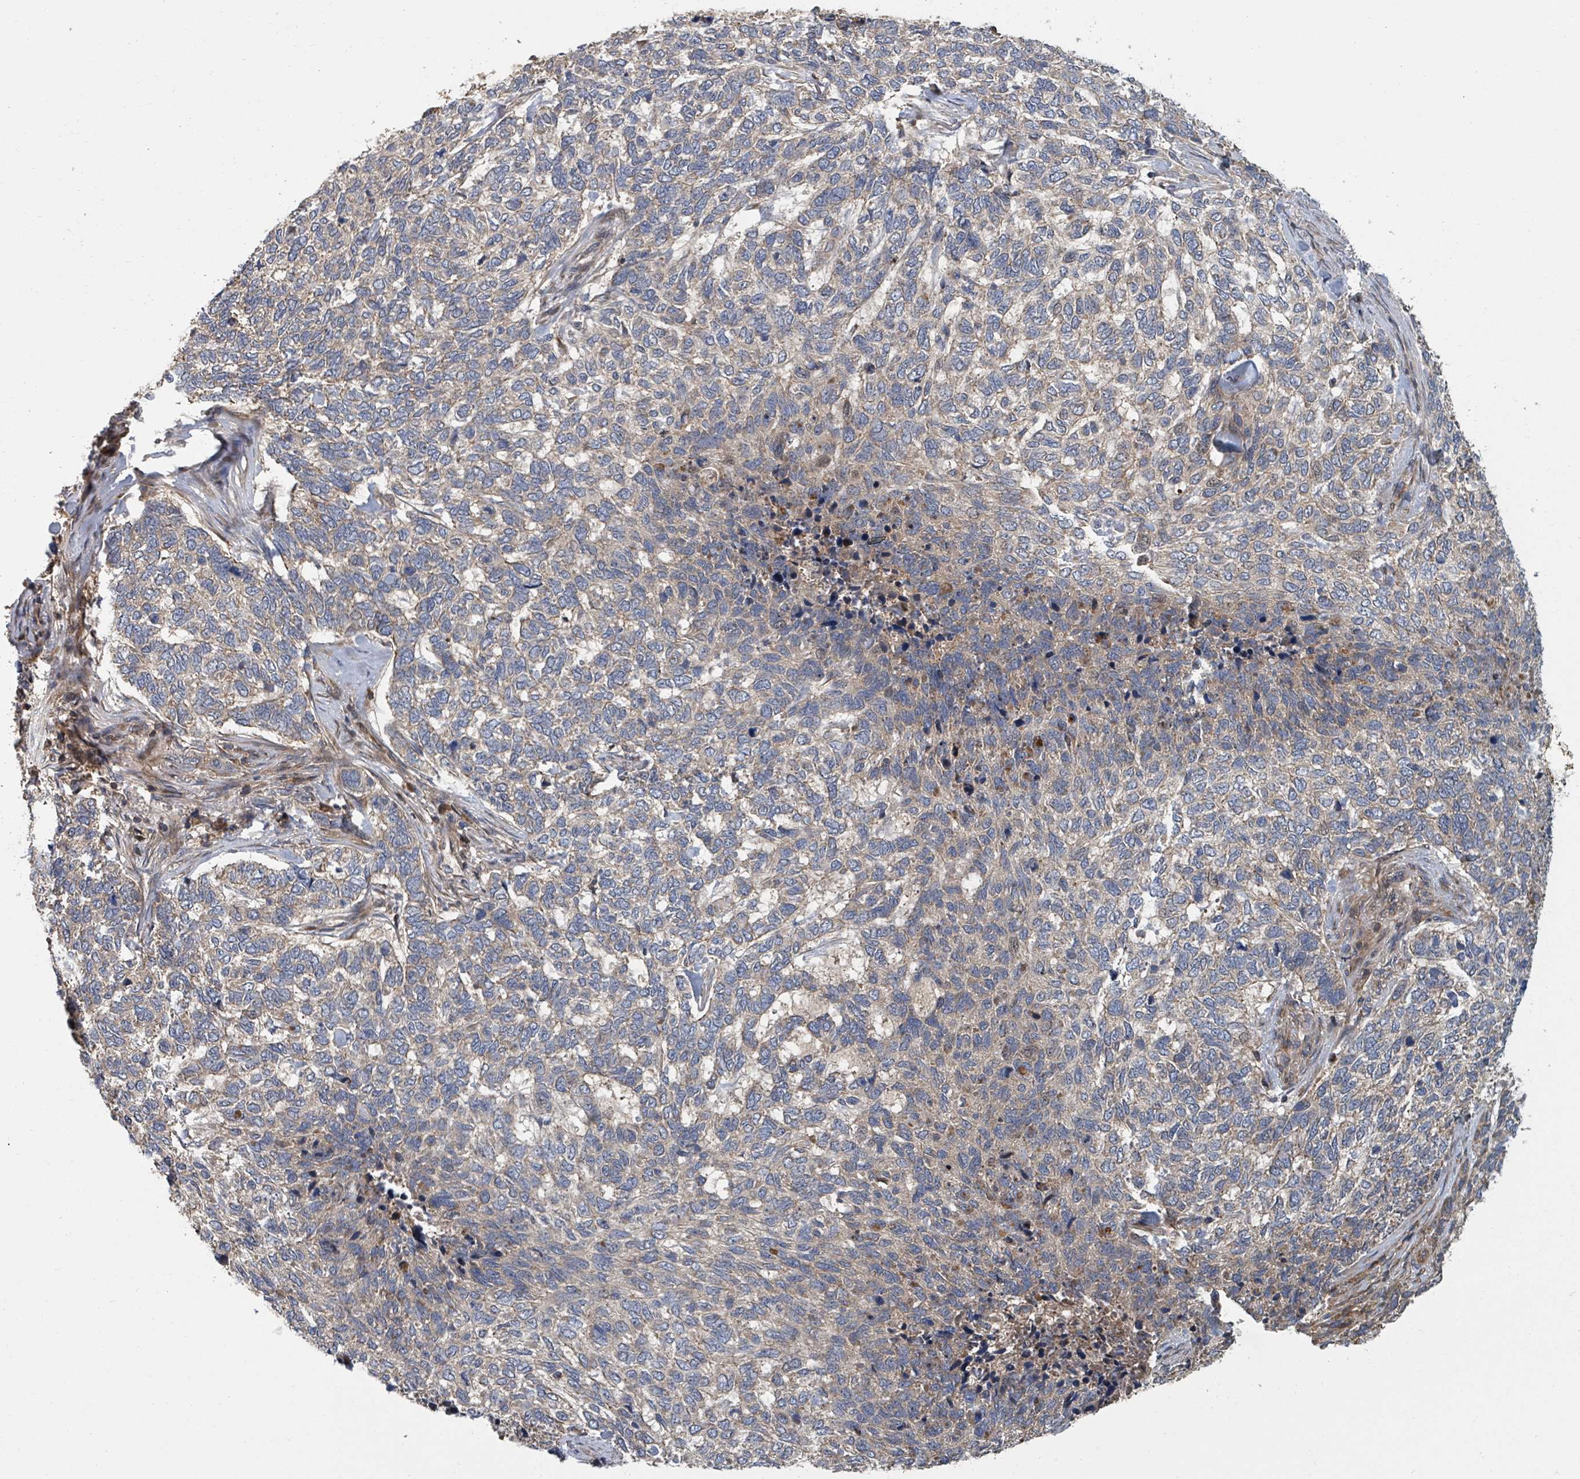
{"staining": {"intensity": "weak", "quantity": "25%-75%", "location": "cytoplasmic/membranous"}, "tissue": "skin cancer", "cell_type": "Tumor cells", "image_type": "cancer", "snomed": [{"axis": "morphology", "description": "Basal cell carcinoma"}, {"axis": "topography", "description": "Skin"}], "caption": "Skin basal cell carcinoma stained with a protein marker exhibits weak staining in tumor cells.", "gene": "DPM1", "patient": {"sex": "female", "age": 65}}